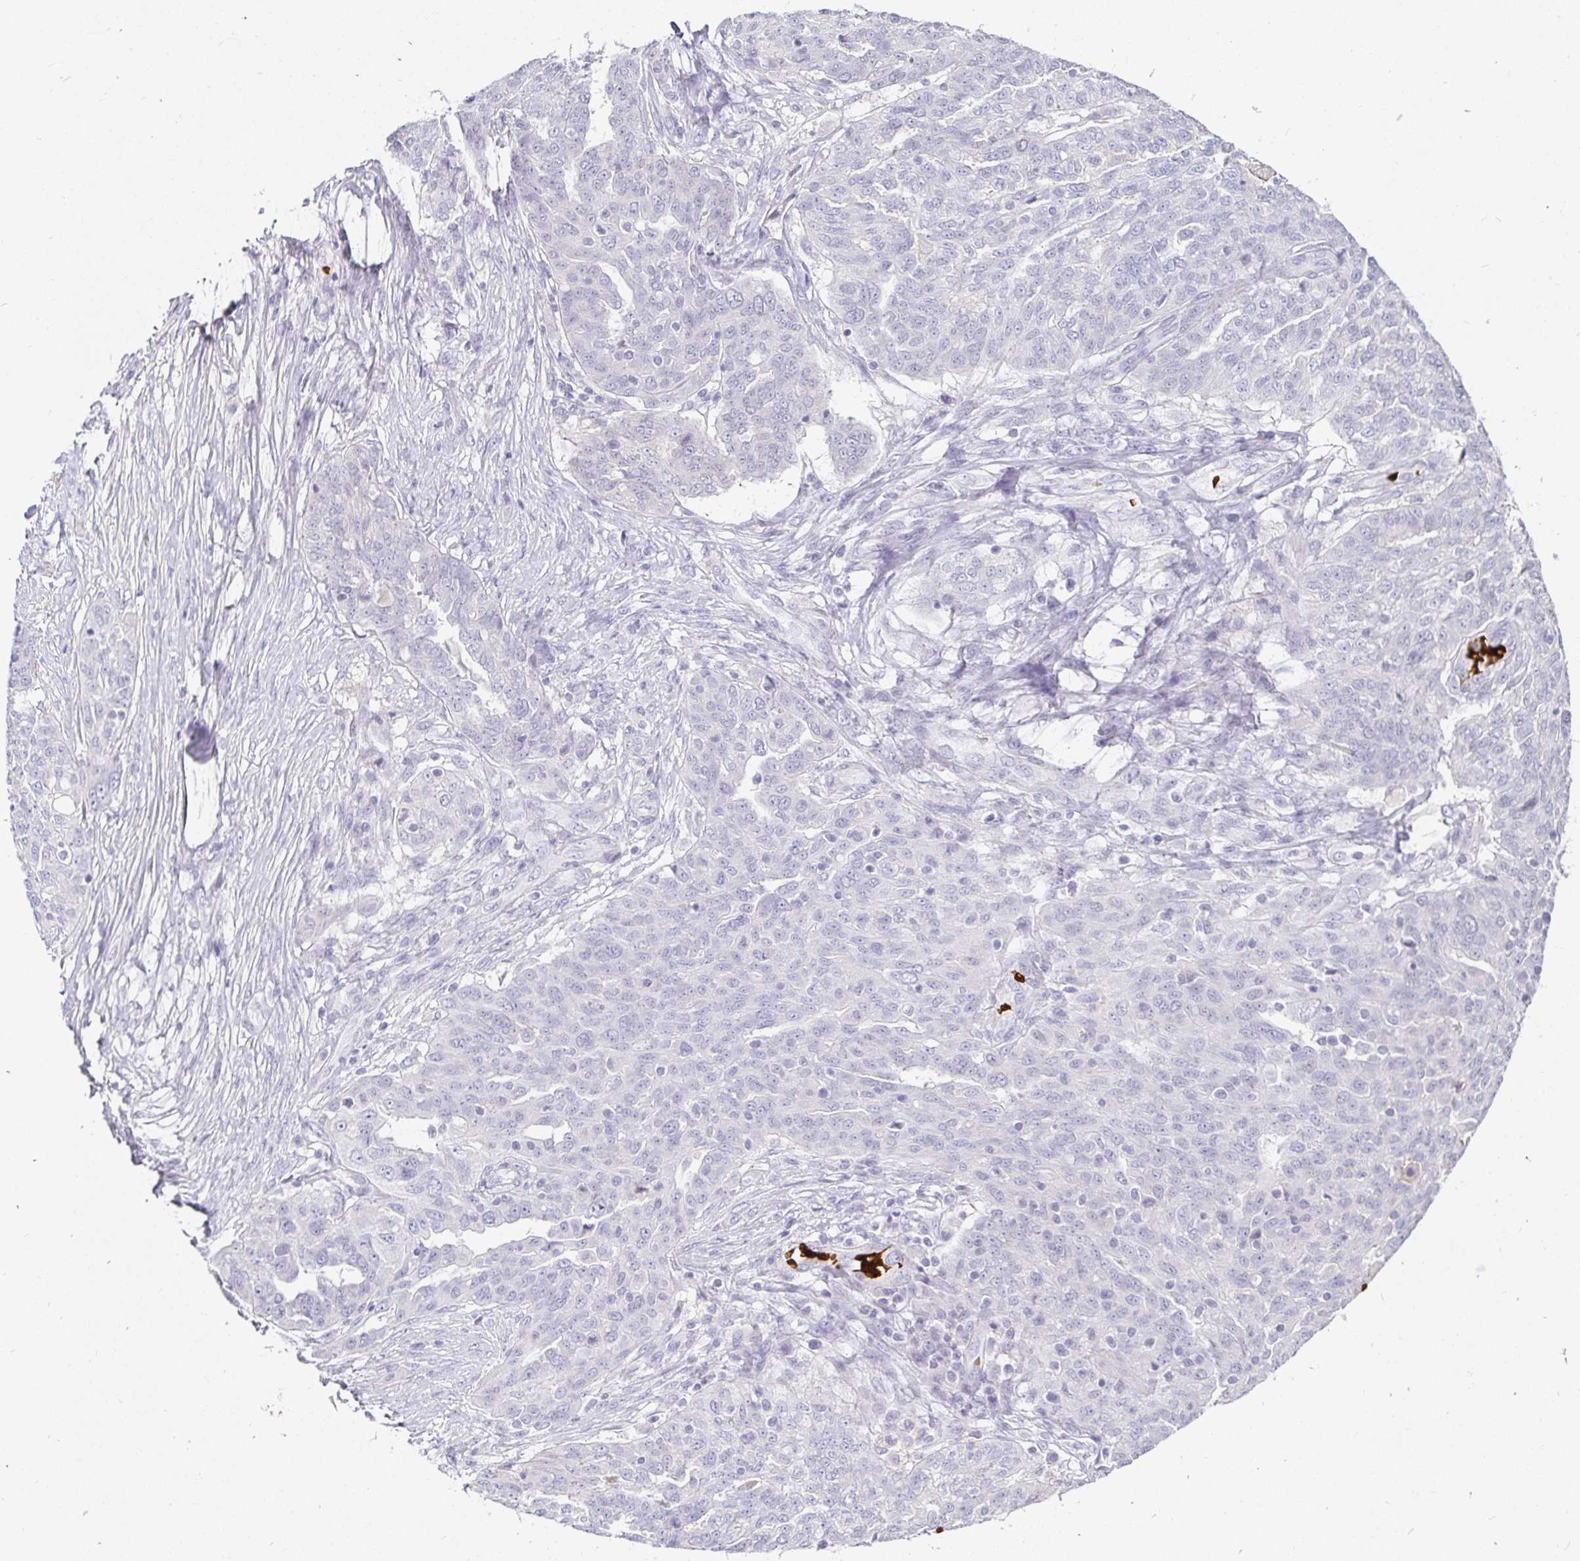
{"staining": {"intensity": "negative", "quantity": "none", "location": "none"}, "tissue": "ovarian cancer", "cell_type": "Tumor cells", "image_type": "cancer", "snomed": [{"axis": "morphology", "description": "Cystadenocarcinoma, serous, NOS"}, {"axis": "topography", "description": "Ovary"}], "caption": "Protein analysis of ovarian cancer (serous cystadenocarcinoma) exhibits no significant expression in tumor cells. (Brightfield microscopy of DAB immunohistochemistry (IHC) at high magnification).", "gene": "FGF21", "patient": {"sex": "female", "age": 67}}